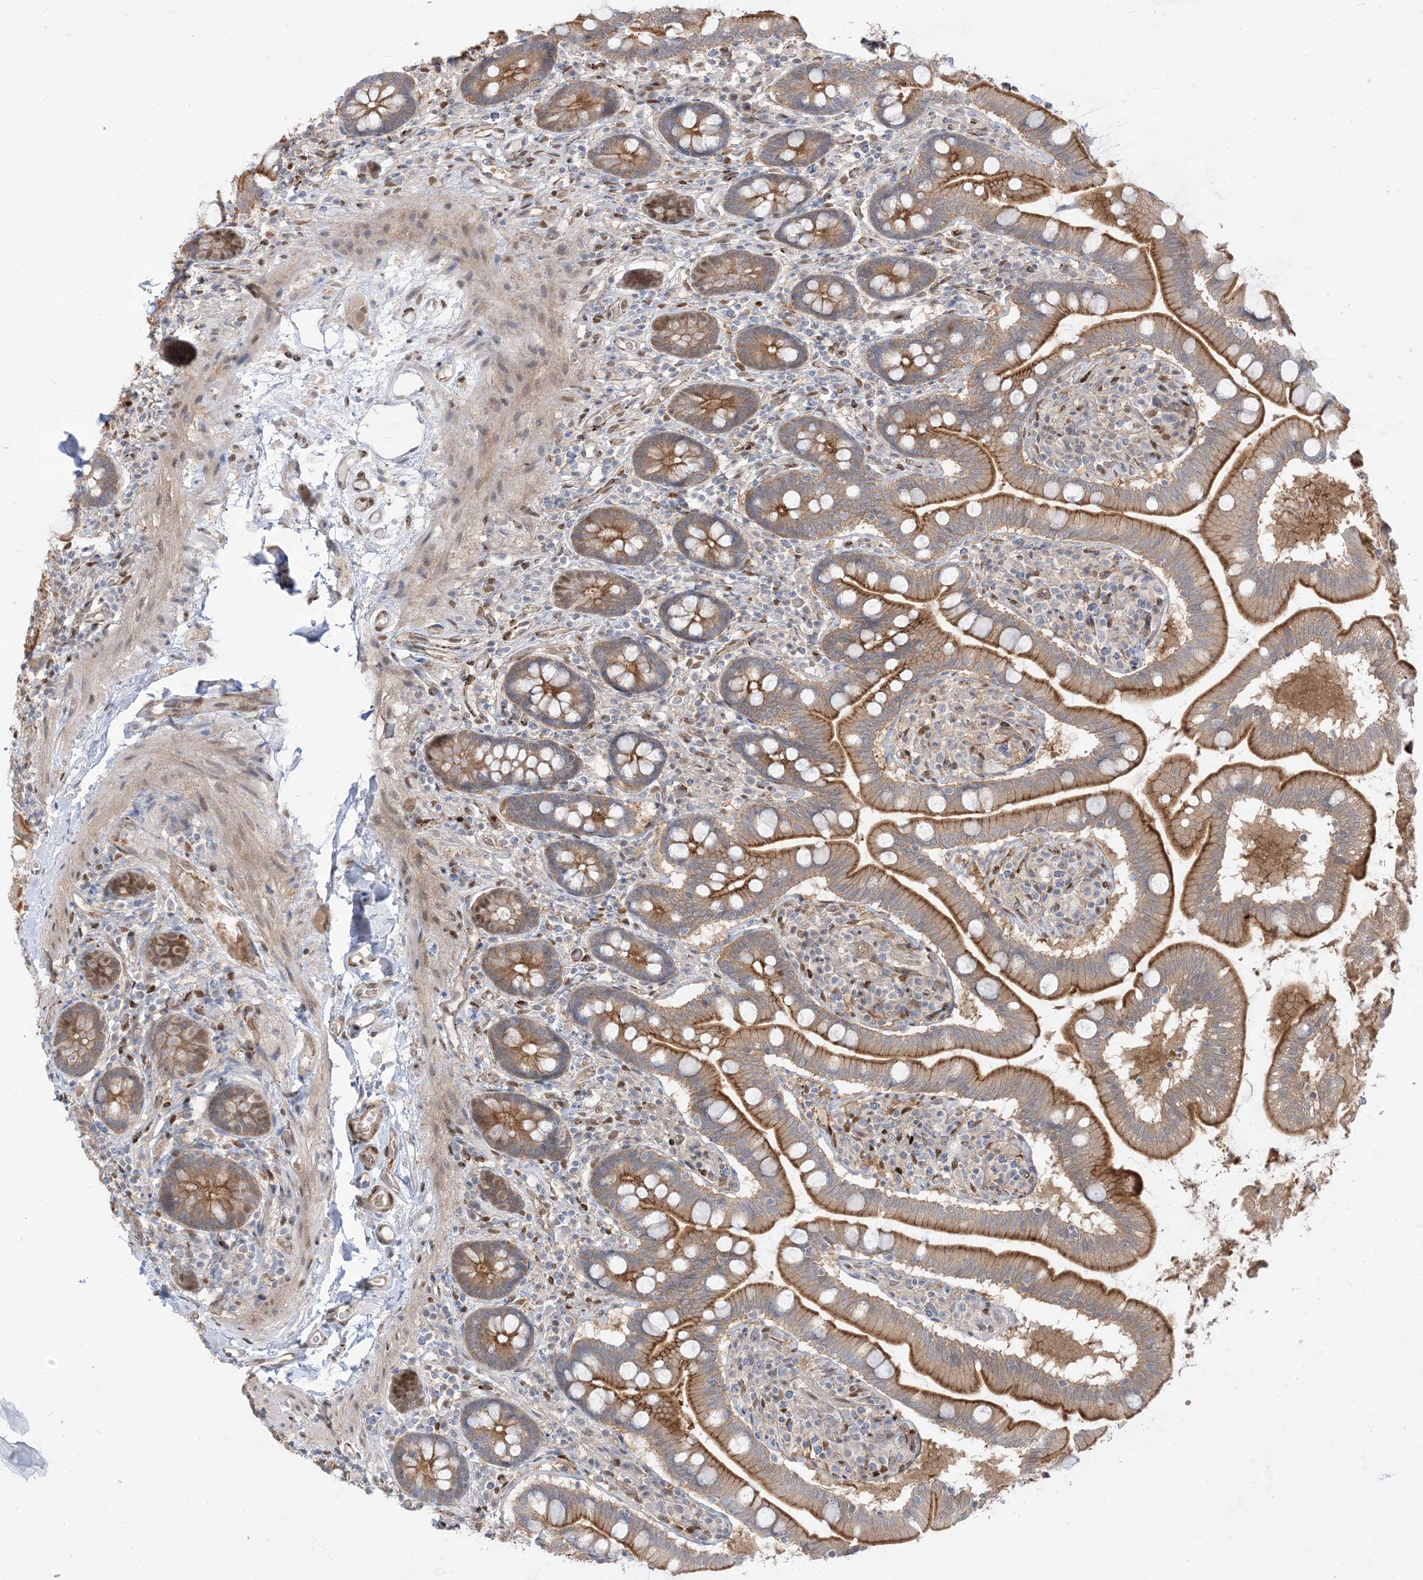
{"staining": {"intensity": "moderate", "quantity": ">75%", "location": "cytoplasmic/membranous"}, "tissue": "small intestine", "cell_type": "Glandular cells", "image_type": "normal", "snomed": [{"axis": "morphology", "description": "Normal tissue, NOS"}, {"axis": "topography", "description": "Small intestine"}], "caption": "A medium amount of moderate cytoplasmic/membranous staining is seen in about >75% of glandular cells in unremarkable small intestine. Nuclei are stained in blue.", "gene": "RIN1", "patient": {"sex": "female", "age": 64}}